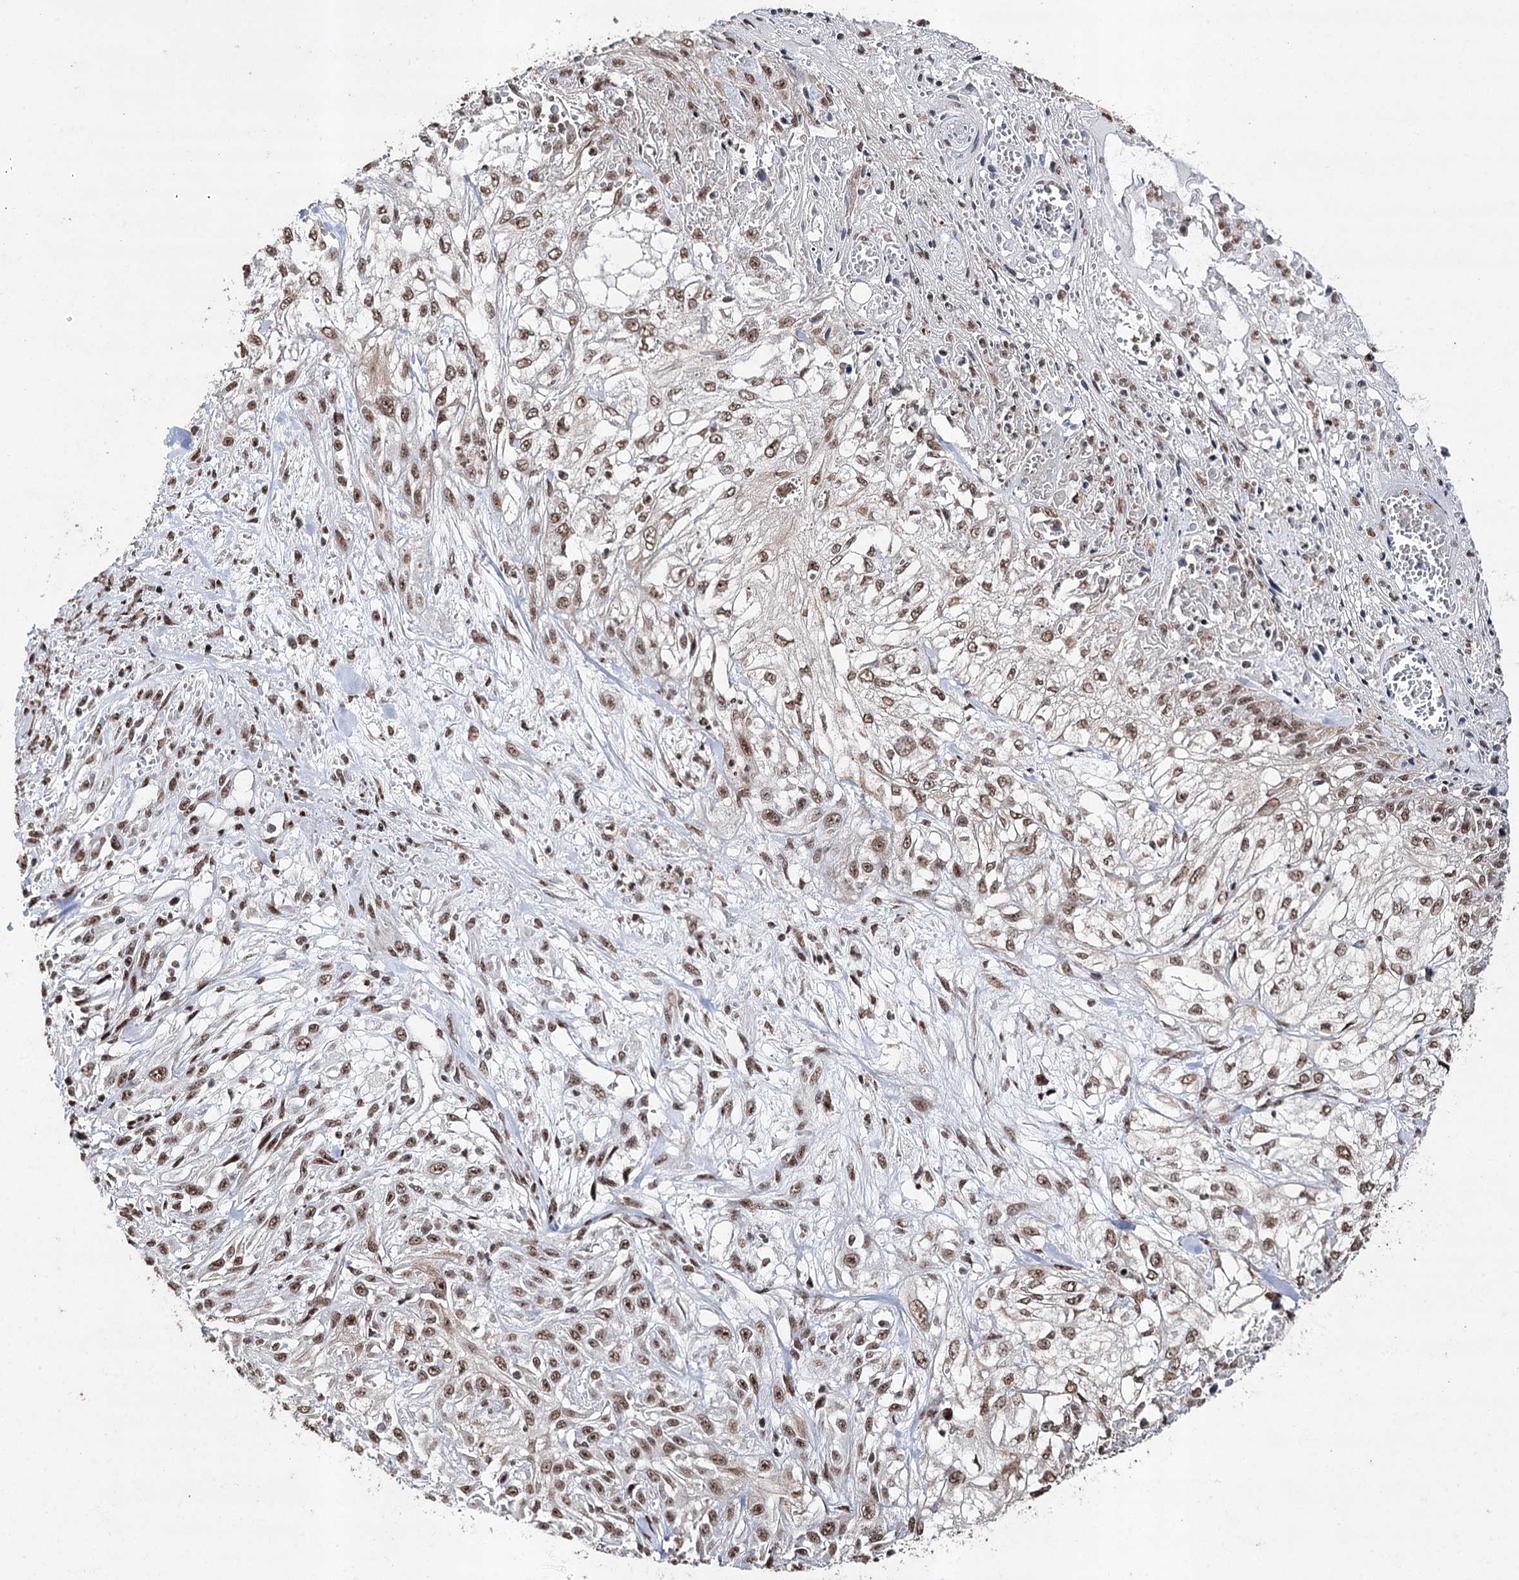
{"staining": {"intensity": "moderate", "quantity": ">75%", "location": "nuclear"}, "tissue": "skin cancer", "cell_type": "Tumor cells", "image_type": "cancer", "snomed": [{"axis": "morphology", "description": "Squamous cell carcinoma, NOS"}, {"axis": "morphology", "description": "Squamous cell carcinoma, metastatic, NOS"}, {"axis": "topography", "description": "Skin"}, {"axis": "topography", "description": "Lymph node"}], "caption": "The micrograph exhibits staining of skin metastatic squamous cell carcinoma, revealing moderate nuclear protein positivity (brown color) within tumor cells. (IHC, brightfield microscopy, high magnification).", "gene": "PDCD4", "patient": {"sex": "male", "age": 75}}